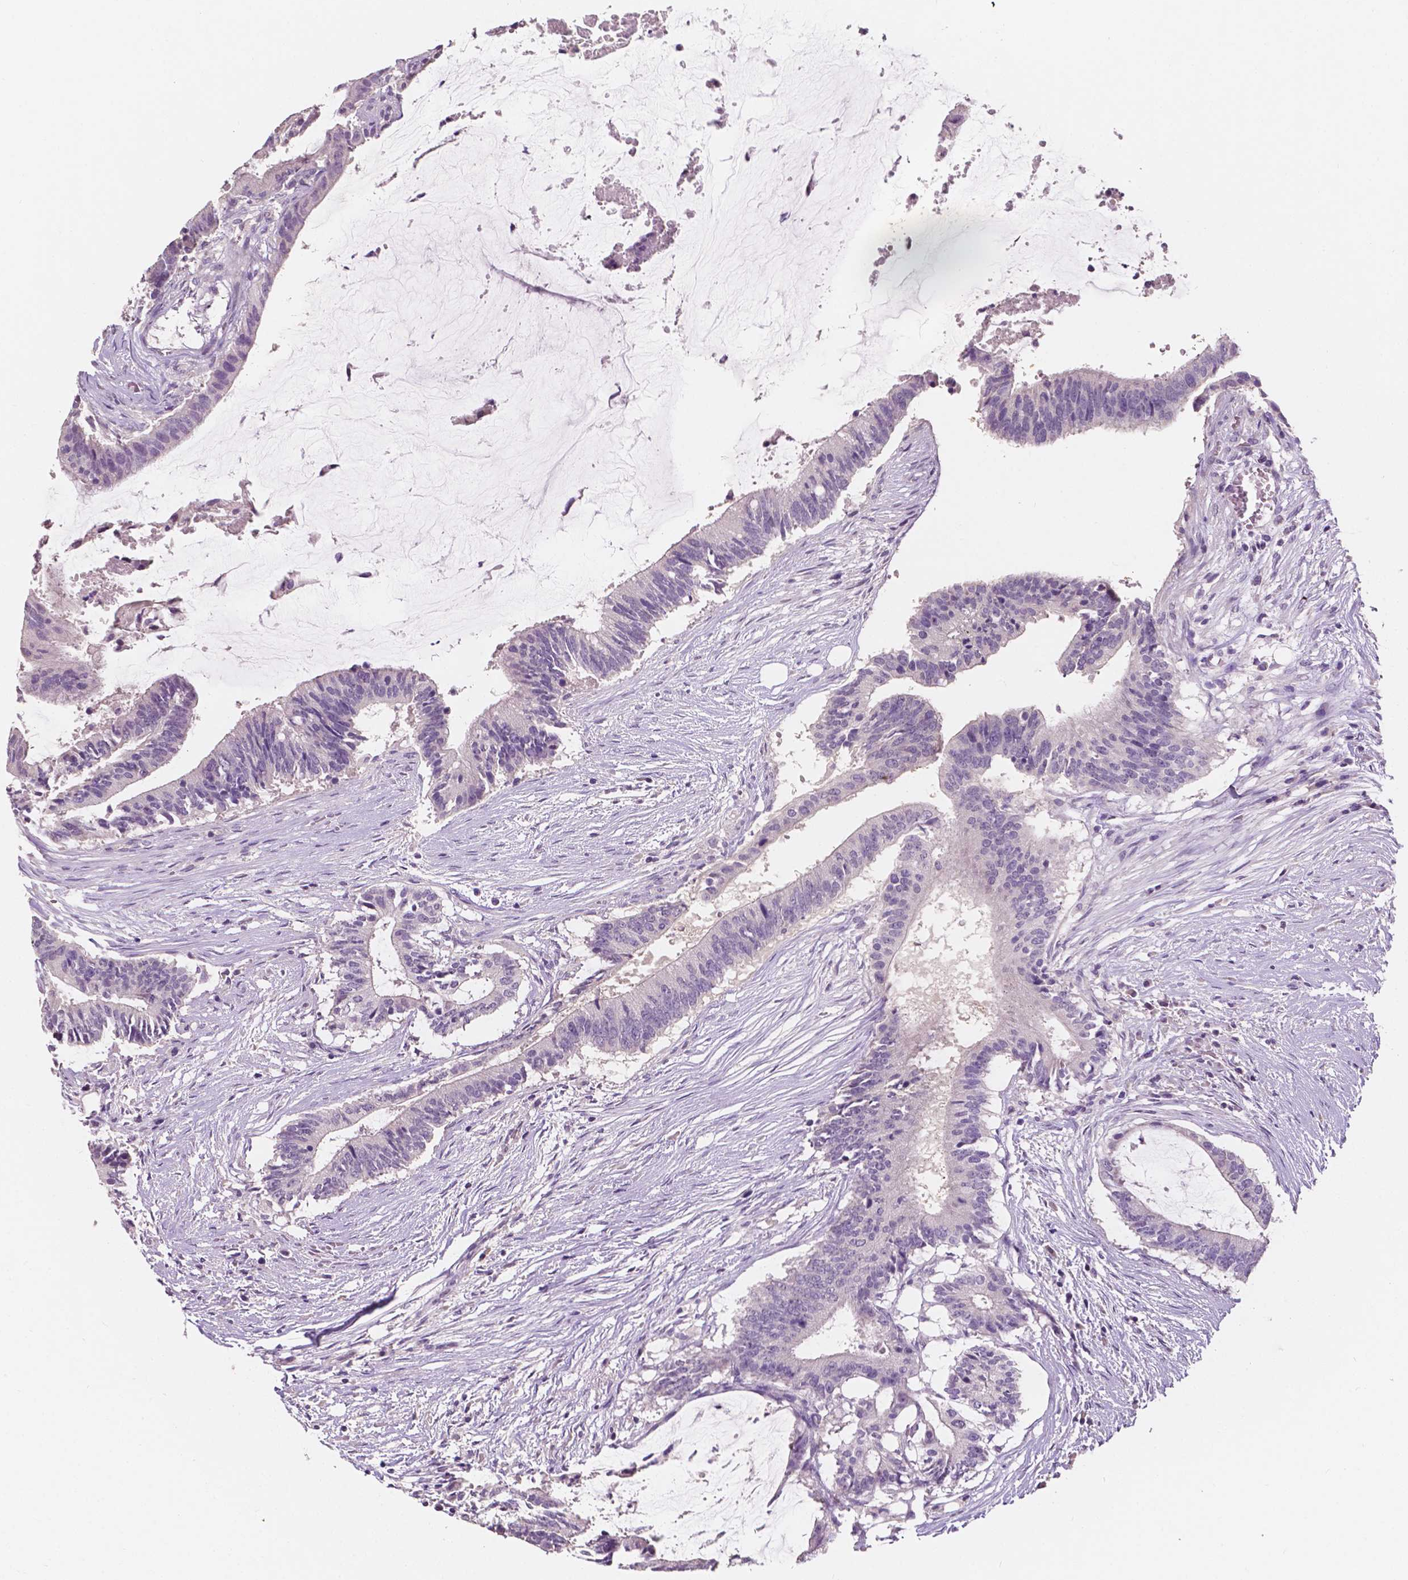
{"staining": {"intensity": "negative", "quantity": "none", "location": "none"}, "tissue": "colorectal cancer", "cell_type": "Tumor cells", "image_type": "cancer", "snomed": [{"axis": "morphology", "description": "Adenocarcinoma, NOS"}, {"axis": "topography", "description": "Colon"}], "caption": "Tumor cells are negative for brown protein staining in colorectal cancer (adenocarcinoma).", "gene": "TAL1", "patient": {"sex": "female", "age": 43}}